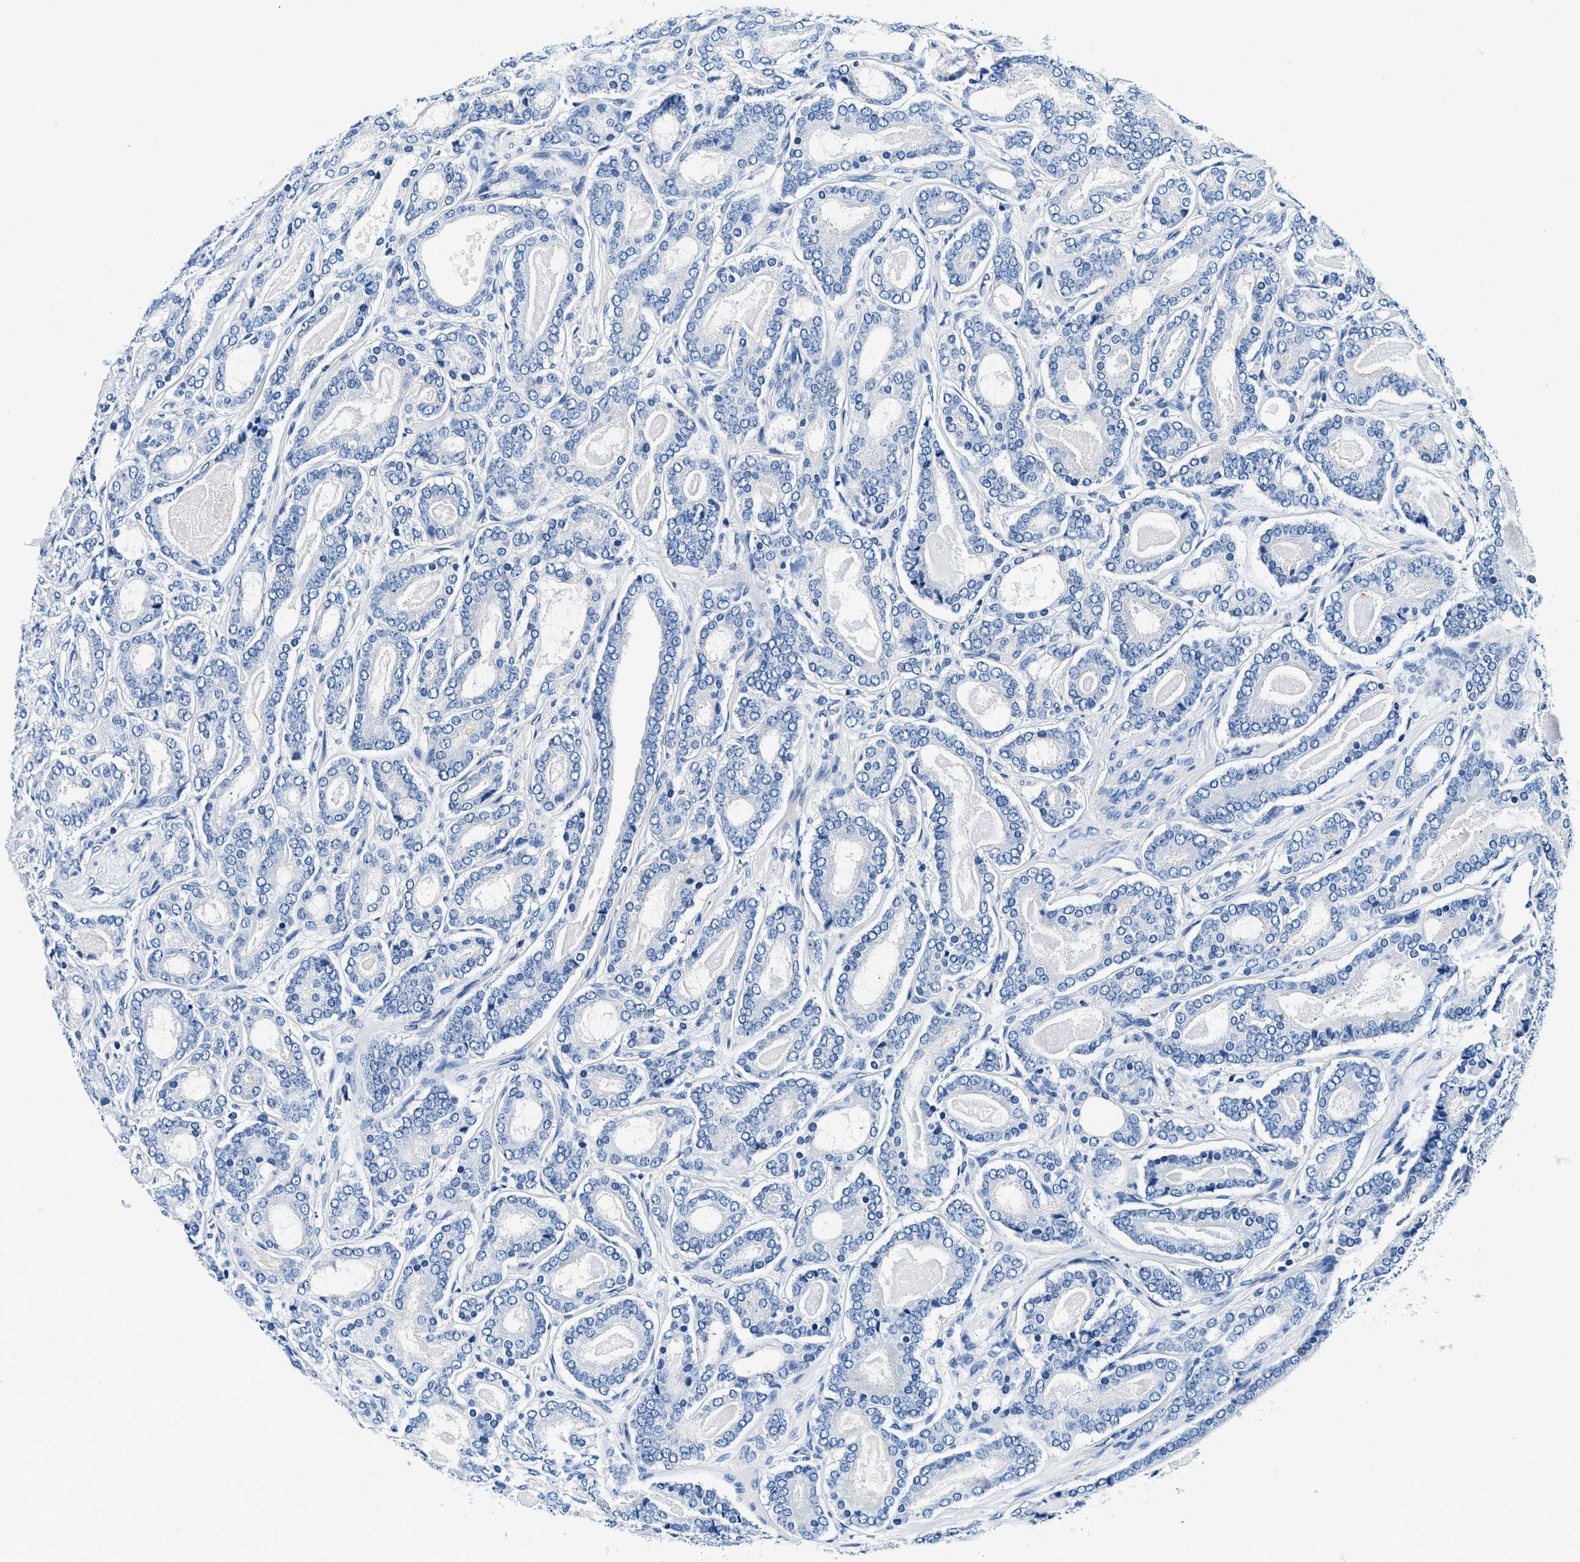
{"staining": {"intensity": "negative", "quantity": "none", "location": "none"}, "tissue": "prostate cancer", "cell_type": "Tumor cells", "image_type": "cancer", "snomed": [{"axis": "morphology", "description": "Adenocarcinoma, High grade"}, {"axis": "topography", "description": "Prostate"}], "caption": "Immunohistochemistry (IHC) photomicrograph of human prostate cancer (adenocarcinoma (high-grade)) stained for a protein (brown), which shows no expression in tumor cells.", "gene": "ZFAND3", "patient": {"sex": "male", "age": 60}}